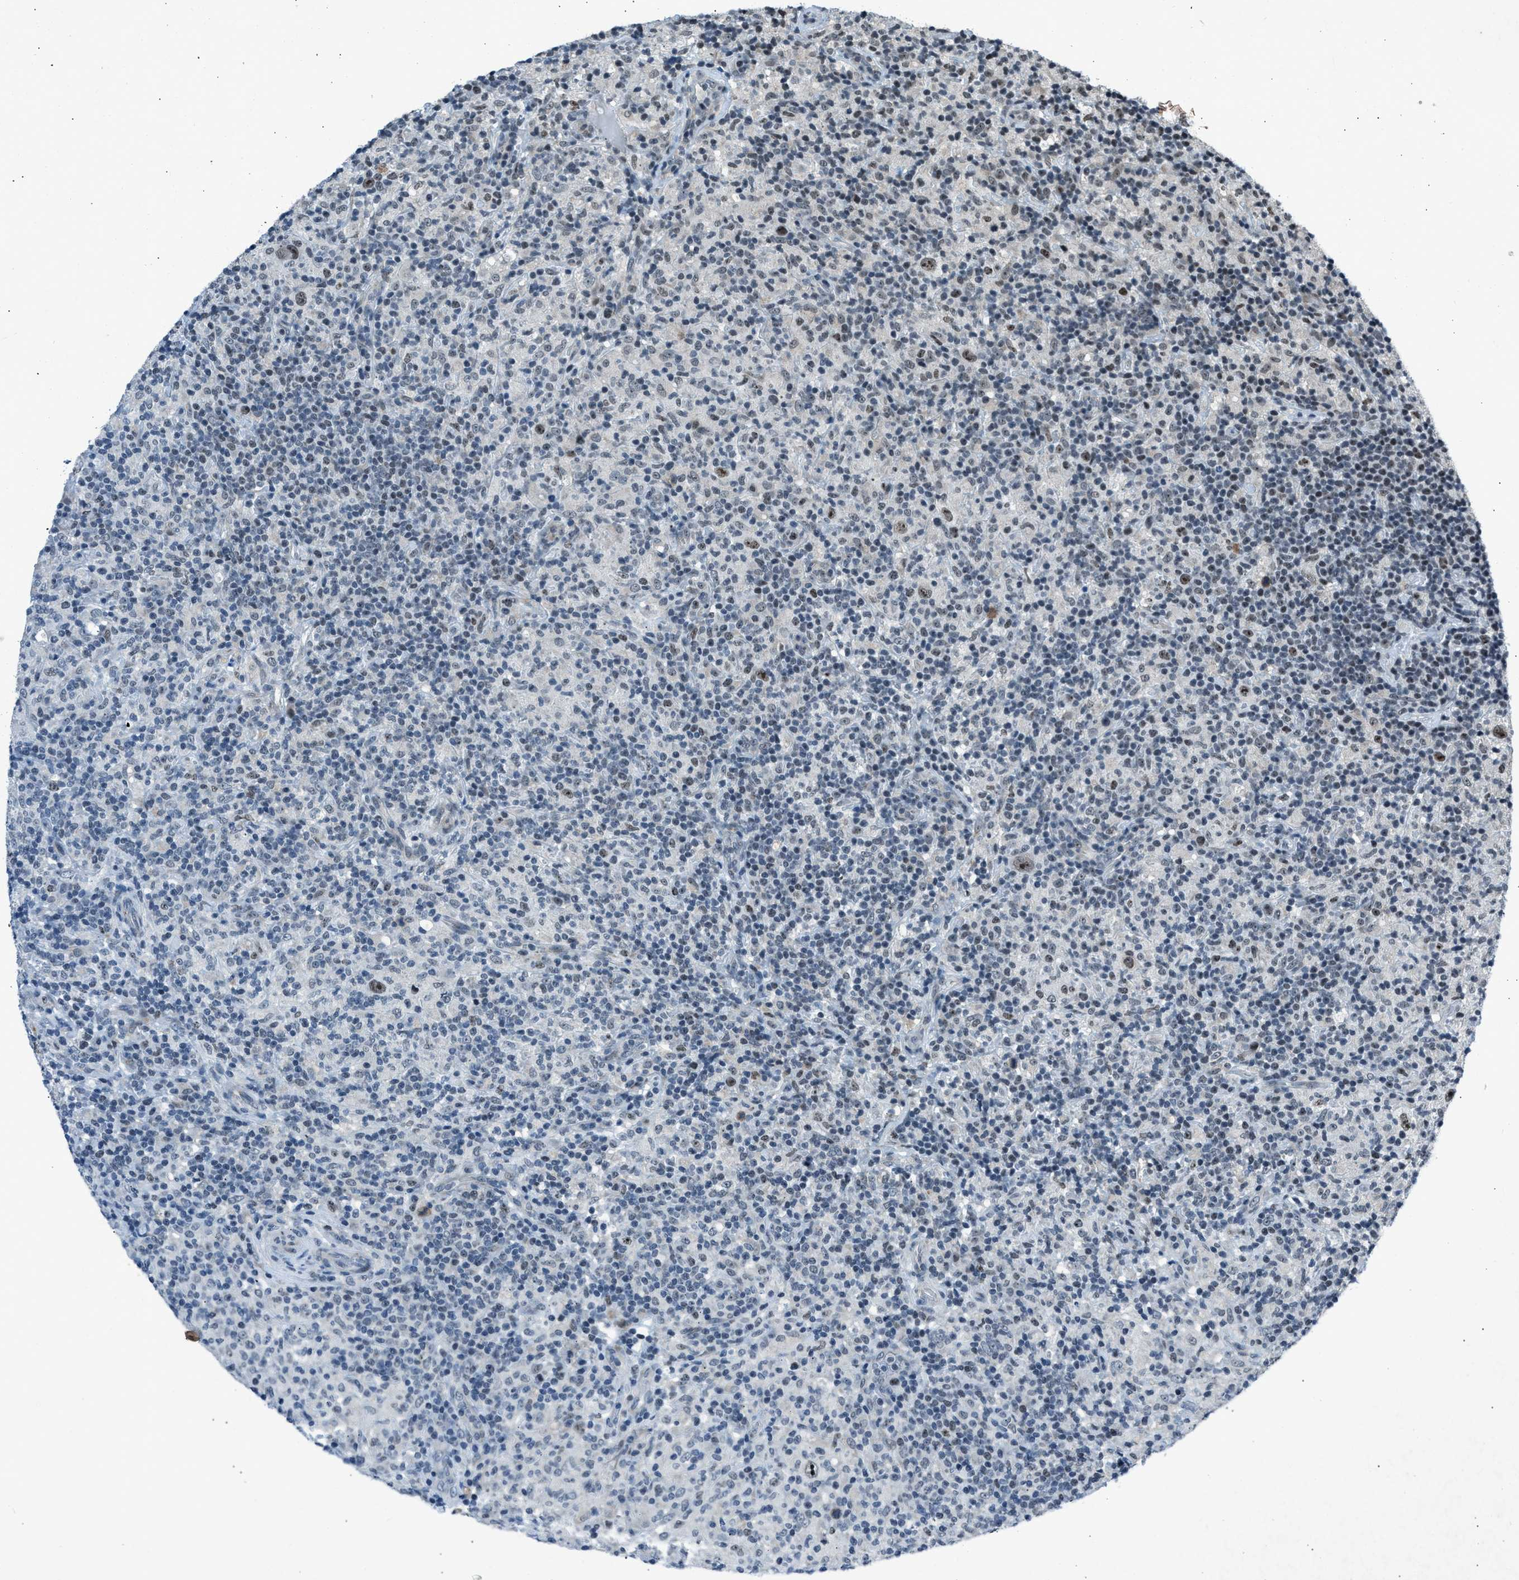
{"staining": {"intensity": "moderate", "quantity": "25%-75%", "location": "nuclear"}, "tissue": "lymphoma", "cell_type": "Tumor cells", "image_type": "cancer", "snomed": [{"axis": "morphology", "description": "Hodgkin's disease, NOS"}, {"axis": "topography", "description": "Lymph node"}], "caption": "Hodgkin's disease stained with a protein marker shows moderate staining in tumor cells.", "gene": "ADCY1", "patient": {"sex": "male", "age": 70}}